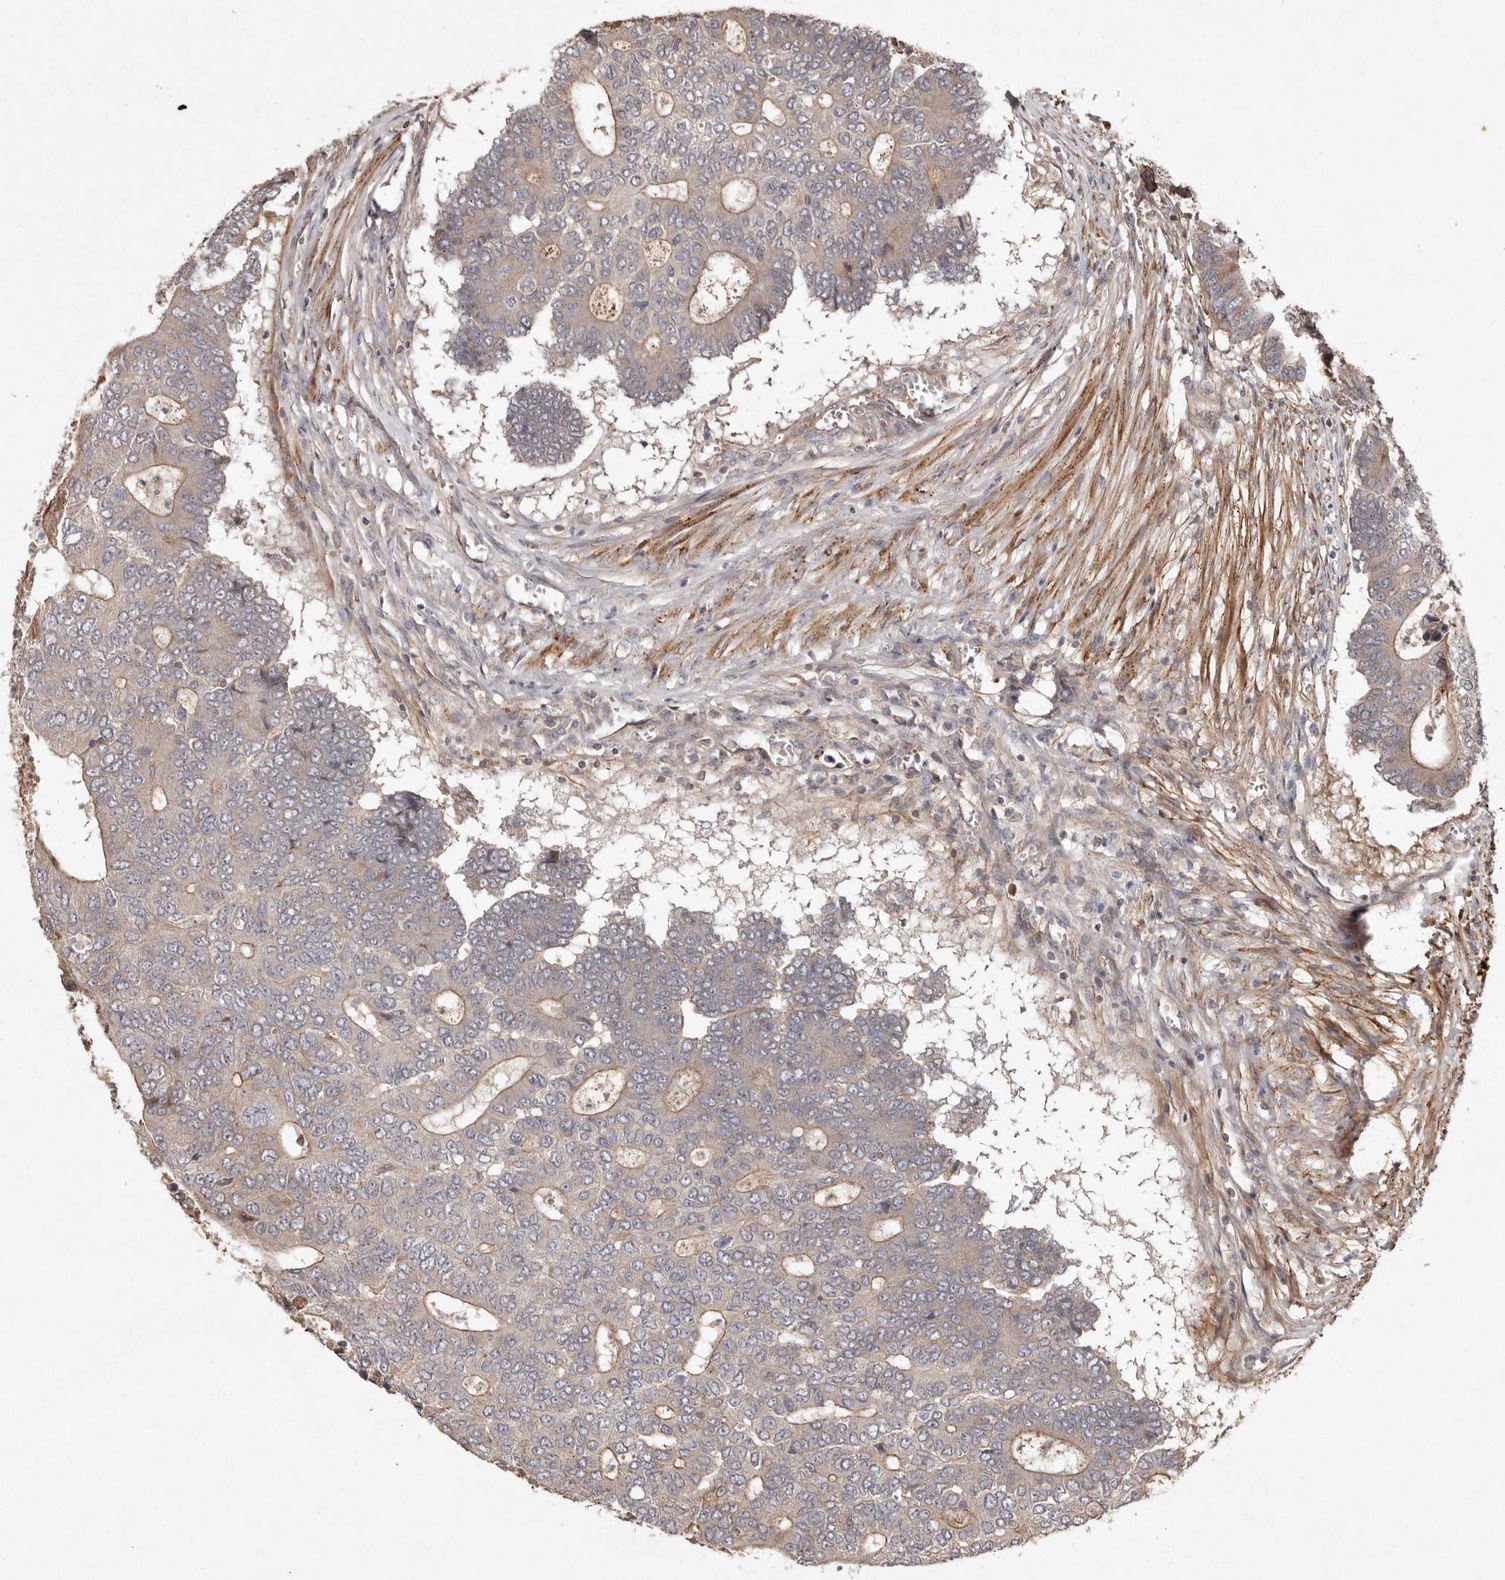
{"staining": {"intensity": "moderate", "quantity": "<25%", "location": "cytoplasmic/membranous"}, "tissue": "colorectal cancer", "cell_type": "Tumor cells", "image_type": "cancer", "snomed": [{"axis": "morphology", "description": "Adenocarcinoma, NOS"}, {"axis": "topography", "description": "Colon"}], "caption": "Immunohistochemistry of colorectal cancer demonstrates low levels of moderate cytoplasmic/membranous staining in about <25% of tumor cells.", "gene": "SEMA3A", "patient": {"sex": "male", "age": 87}}